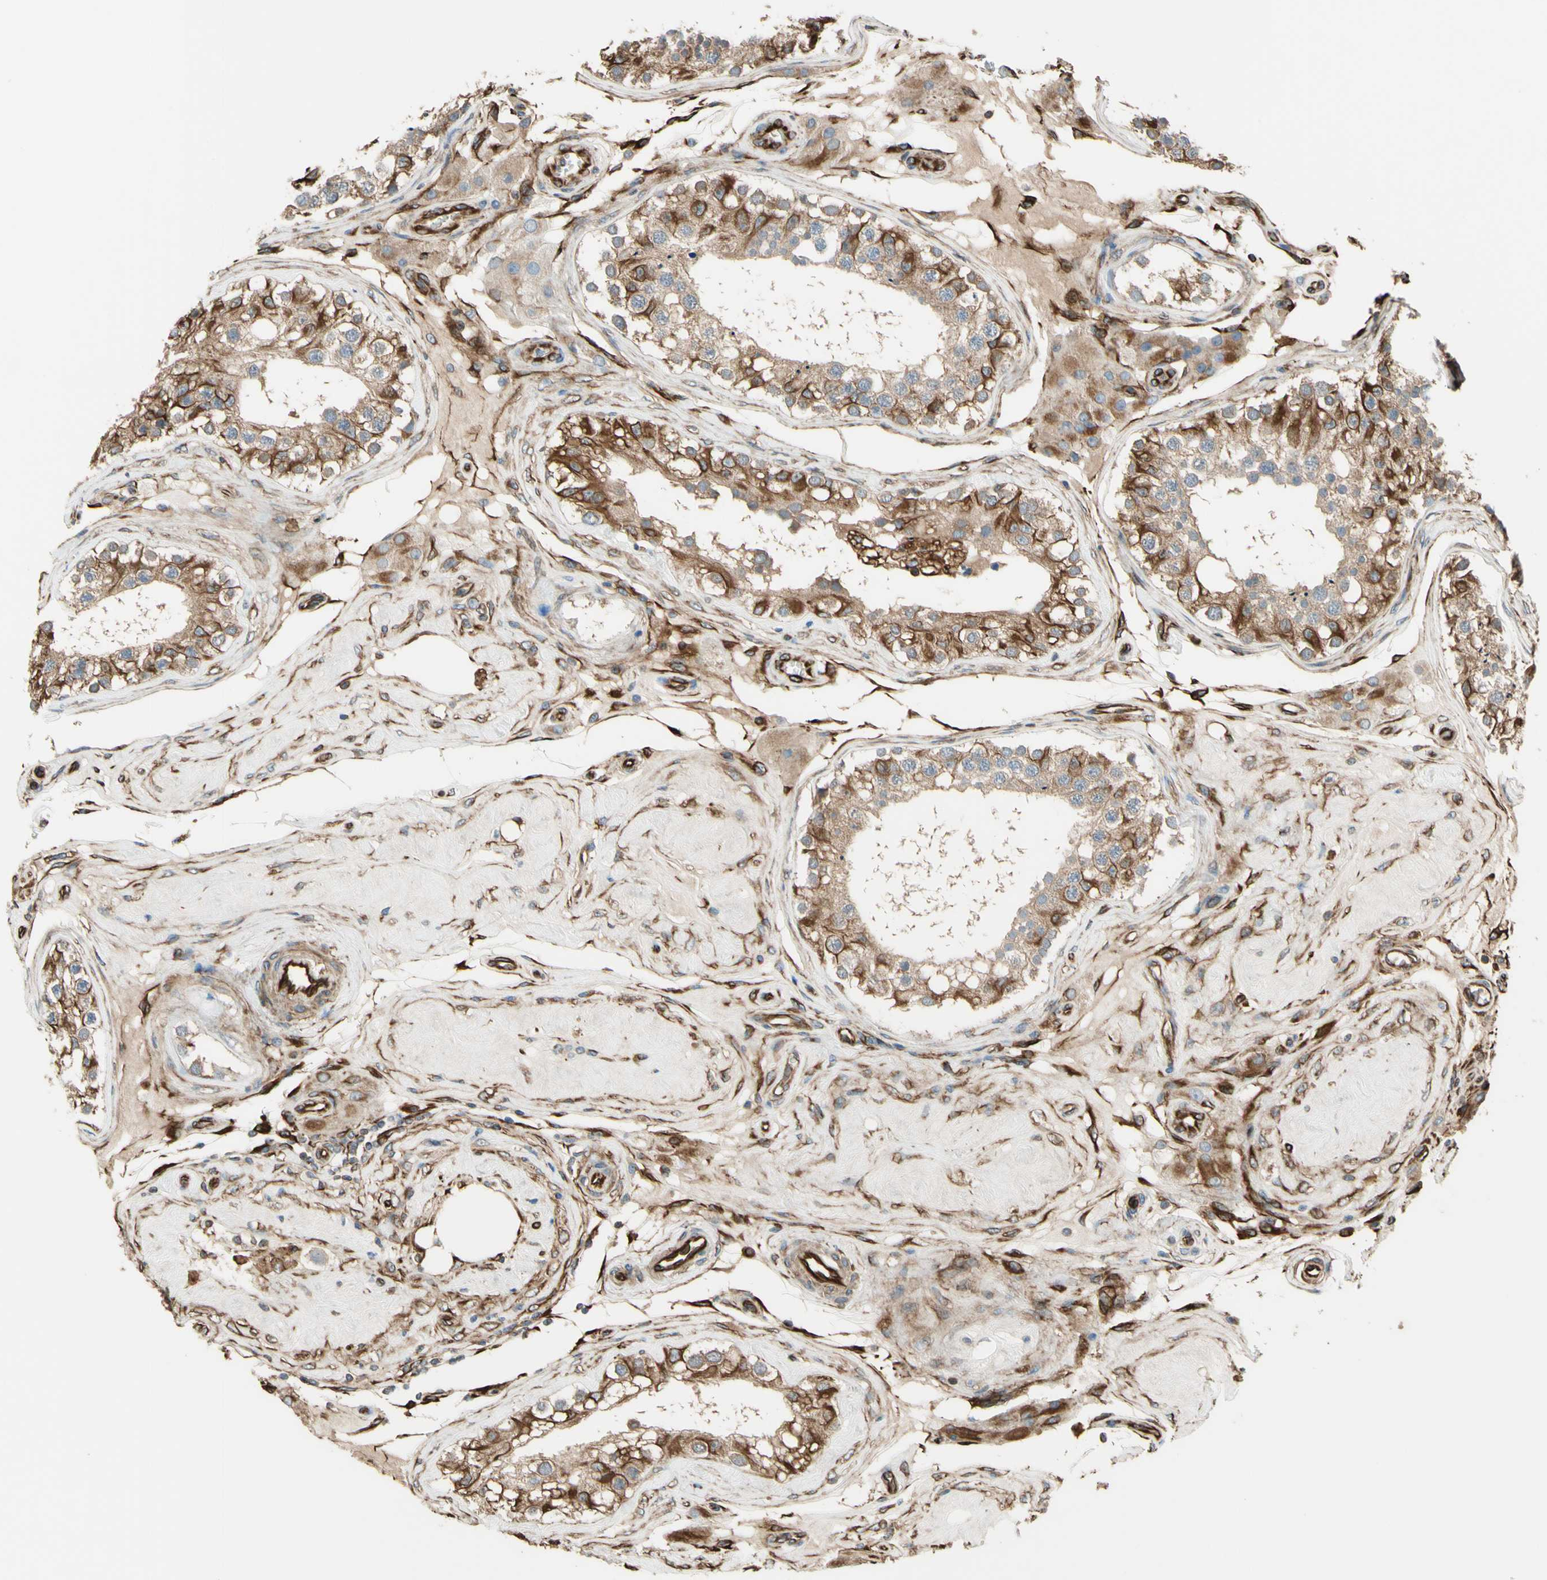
{"staining": {"intensity": "moderate", "quantity": "25%-75%", "location": "cytoplasmic/membranous"}, "tissue": "testis", "cell_type": "Cells in seminiferous ducts", "image_type": "normal", "snomed": [{"axis": "morphology", "description": "Normal tissue, NOS"}, {"axis": "topography", "description": "Testis"}], "caption": "Immunohistochemical staining of benign testis demonstrates medium levels of moderate cytoplasmic/membranous positivity in about 25%-75% of cells in seminiferous ducts.", "gene": "TRAF2", "patient": {"sex": "male", "age": 68}}